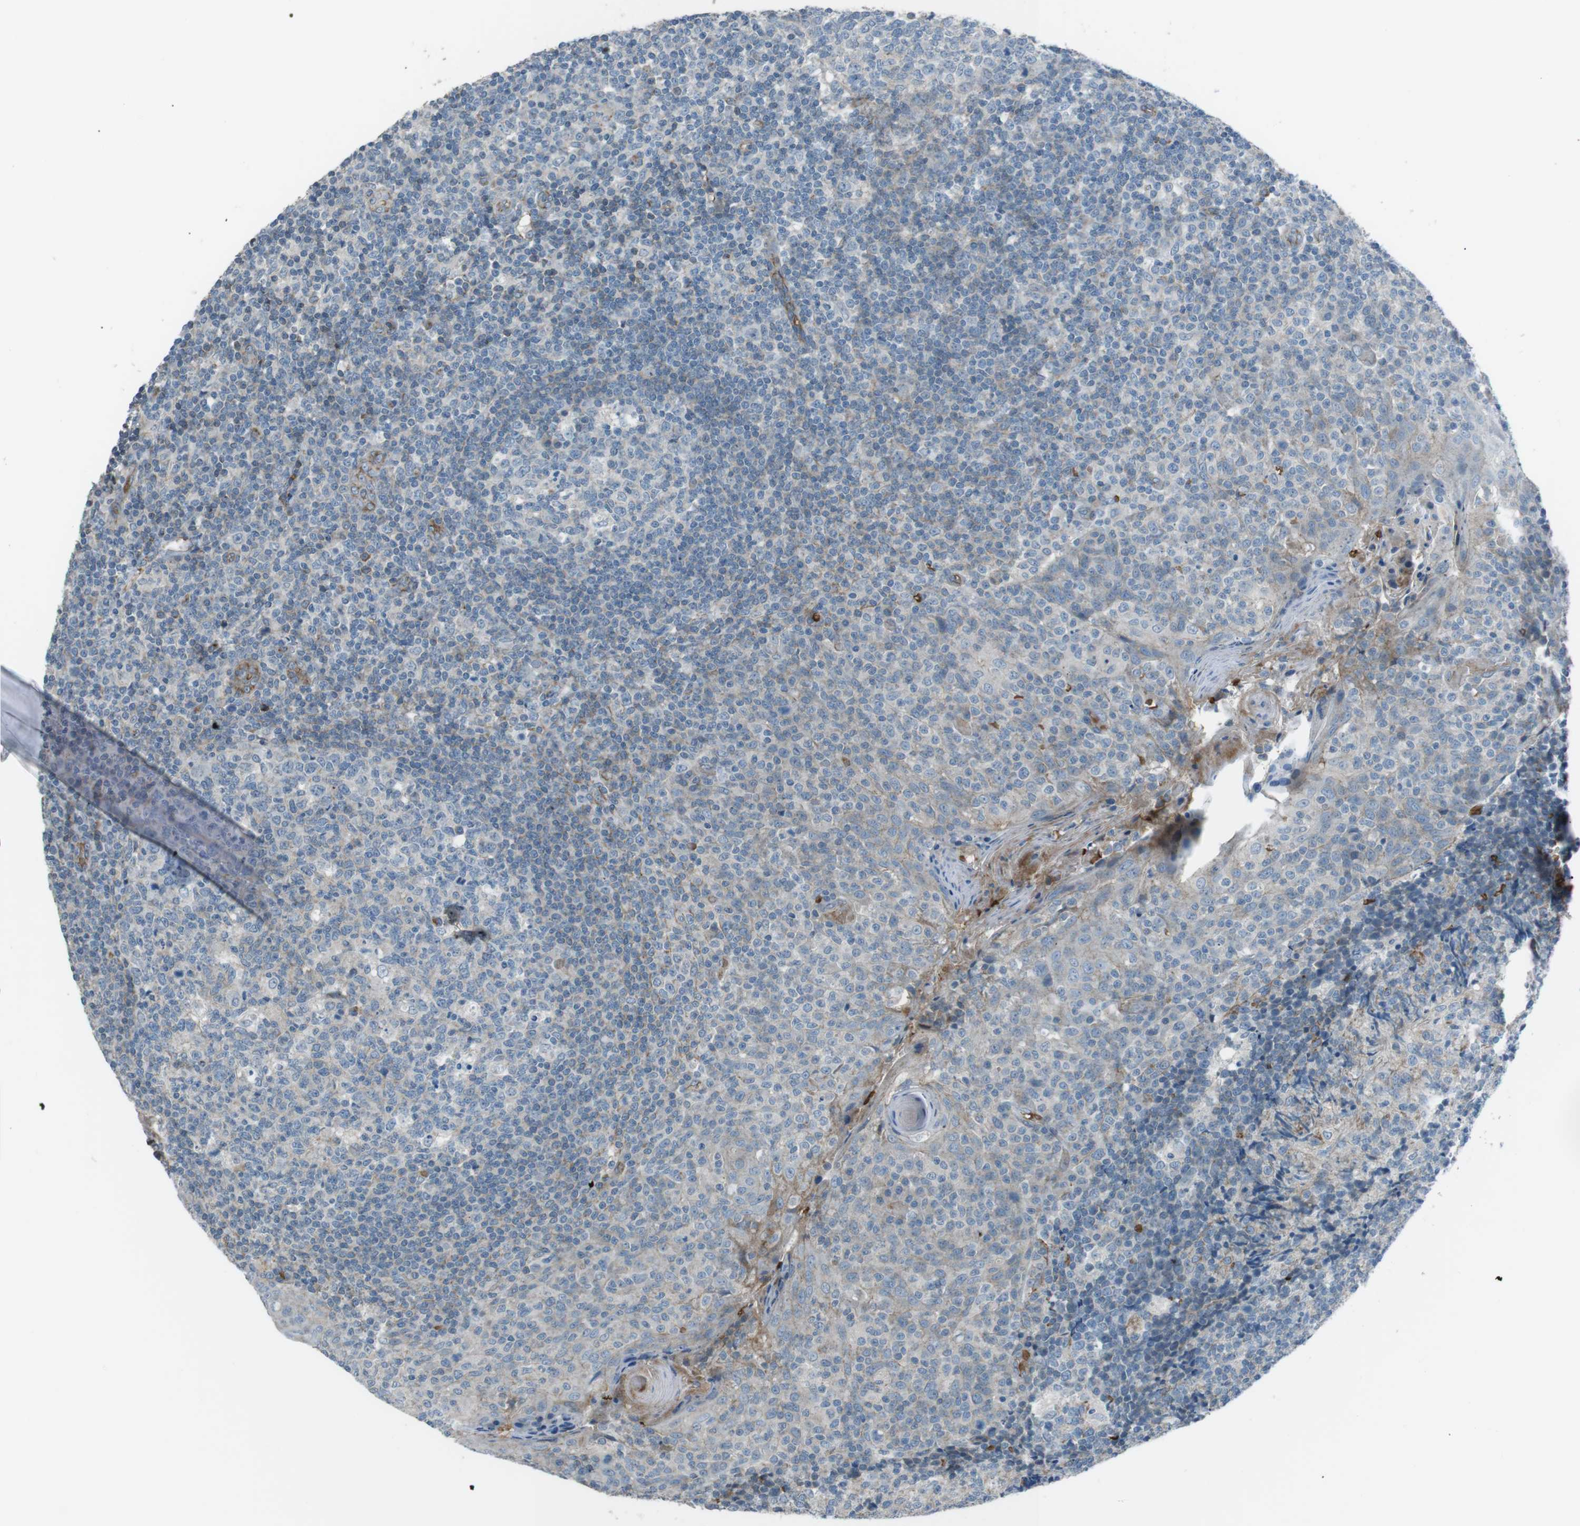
{"staining": {"intensity": "weak", "quantity": "<25%", "location": "cytoplasmic/membranous"}, "tissue": "tonsil", "cell_type": "Germinal center cells", "image_type": "normal", "snomed": [{"axis": "morphology", "description": "Normal tissue, NOS"}, {"axis": "topography", "description": "Tonsil"}], "caption": "Germinal center cells show no significant protein positivity in unremarkable tonsil. Nuclei are stained in blue.", "gene": "SPTA1", "patient": {"sex": "female", "age": 19}}